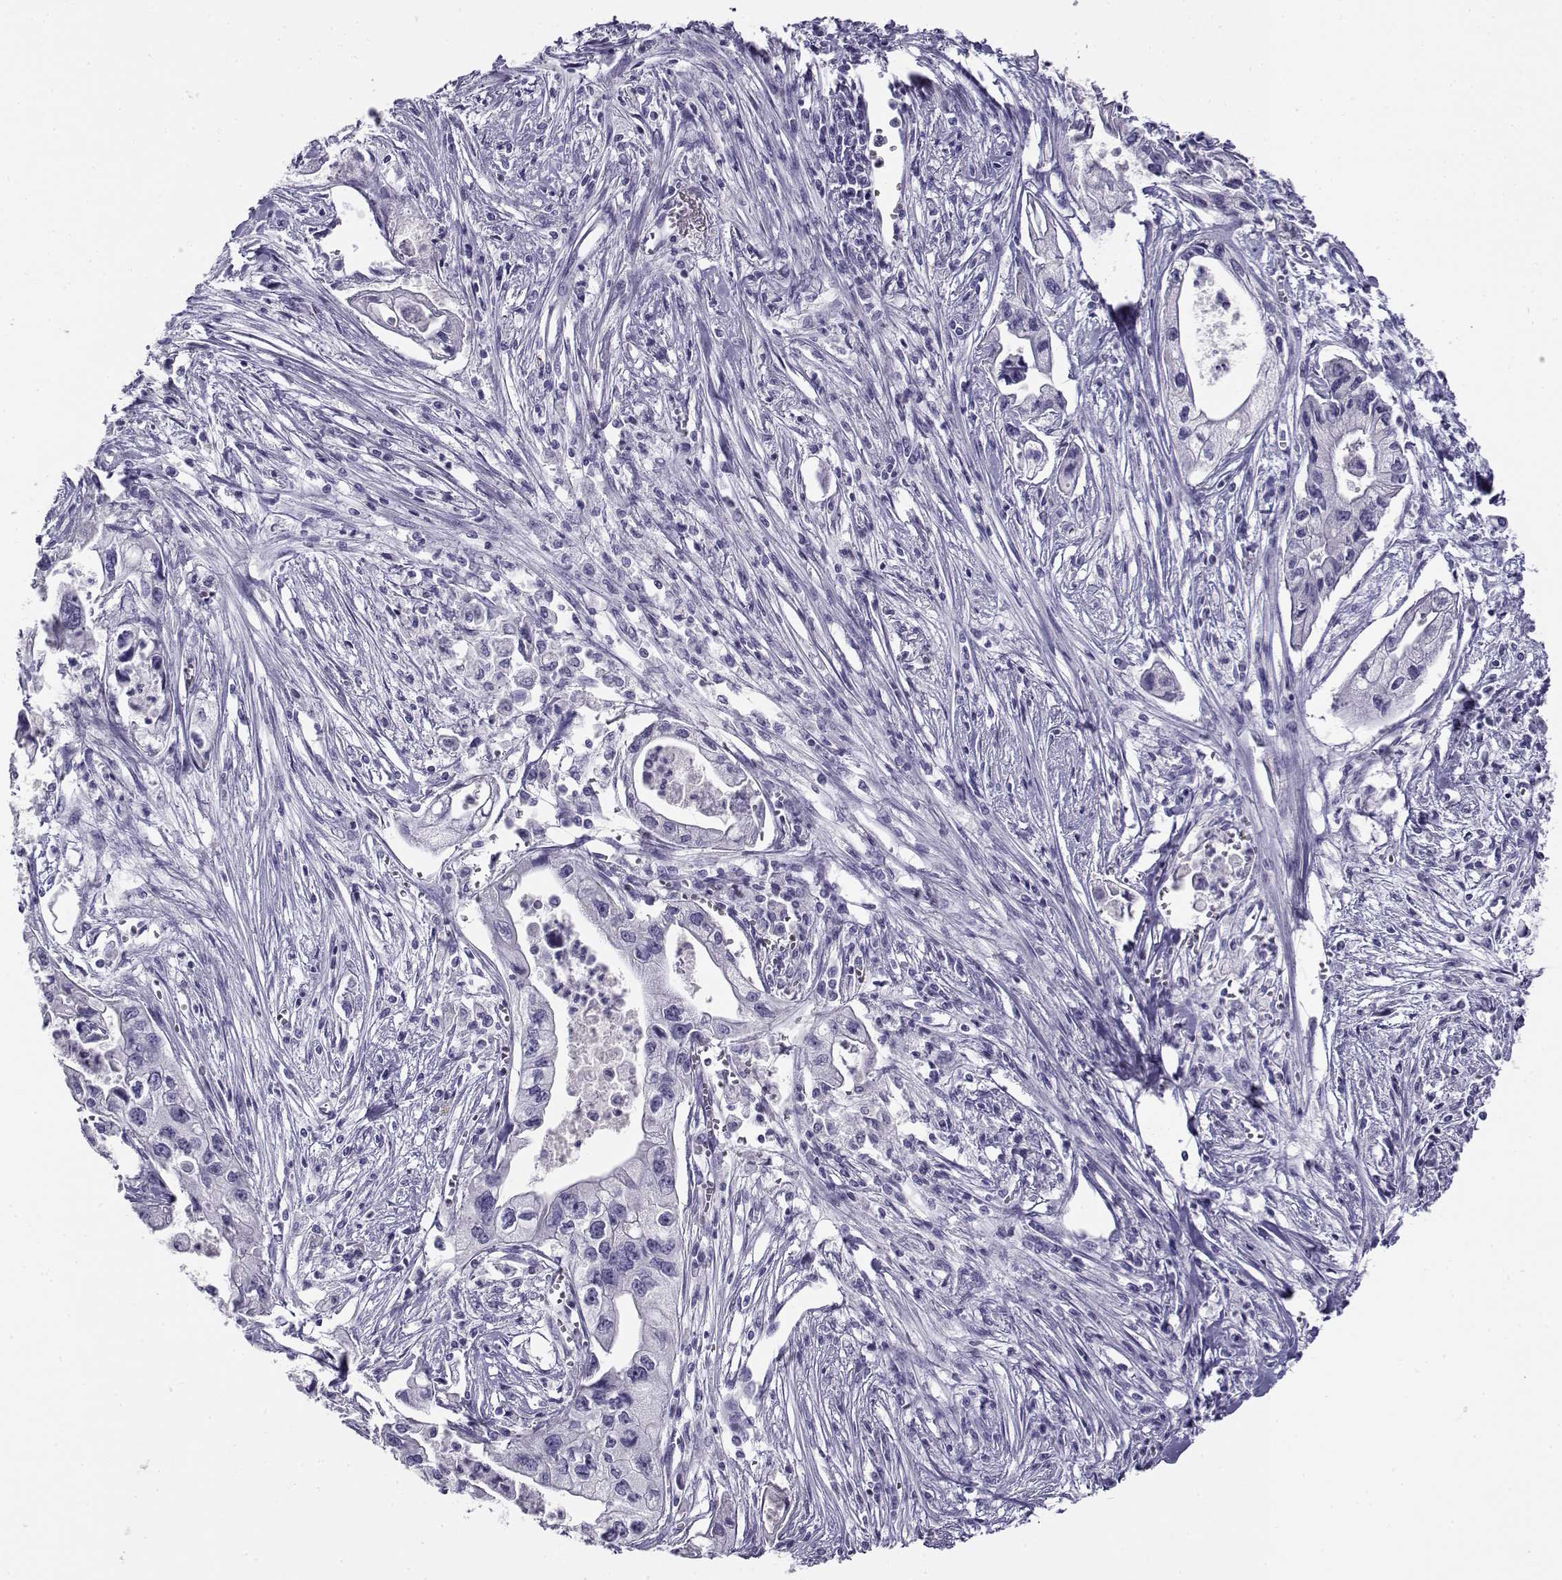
{"staining": {"intensity": "negative", "quantity": "none", "location": "none"}, "tissue": "pancreatic cancer", "cell_type": "Tumor cells", "image_type": "cancer", "snomed": [{"axis": "morphology", "description": "Adenocarcinoma, NOS"}, {"axis": "topography", "description": "Pancreas"}], "caption": "Tumor cells are negative for brown protein staining in pancreatic cancer.", "gene": "CABS1", "patient": {"sex": "male", "age": 70}}